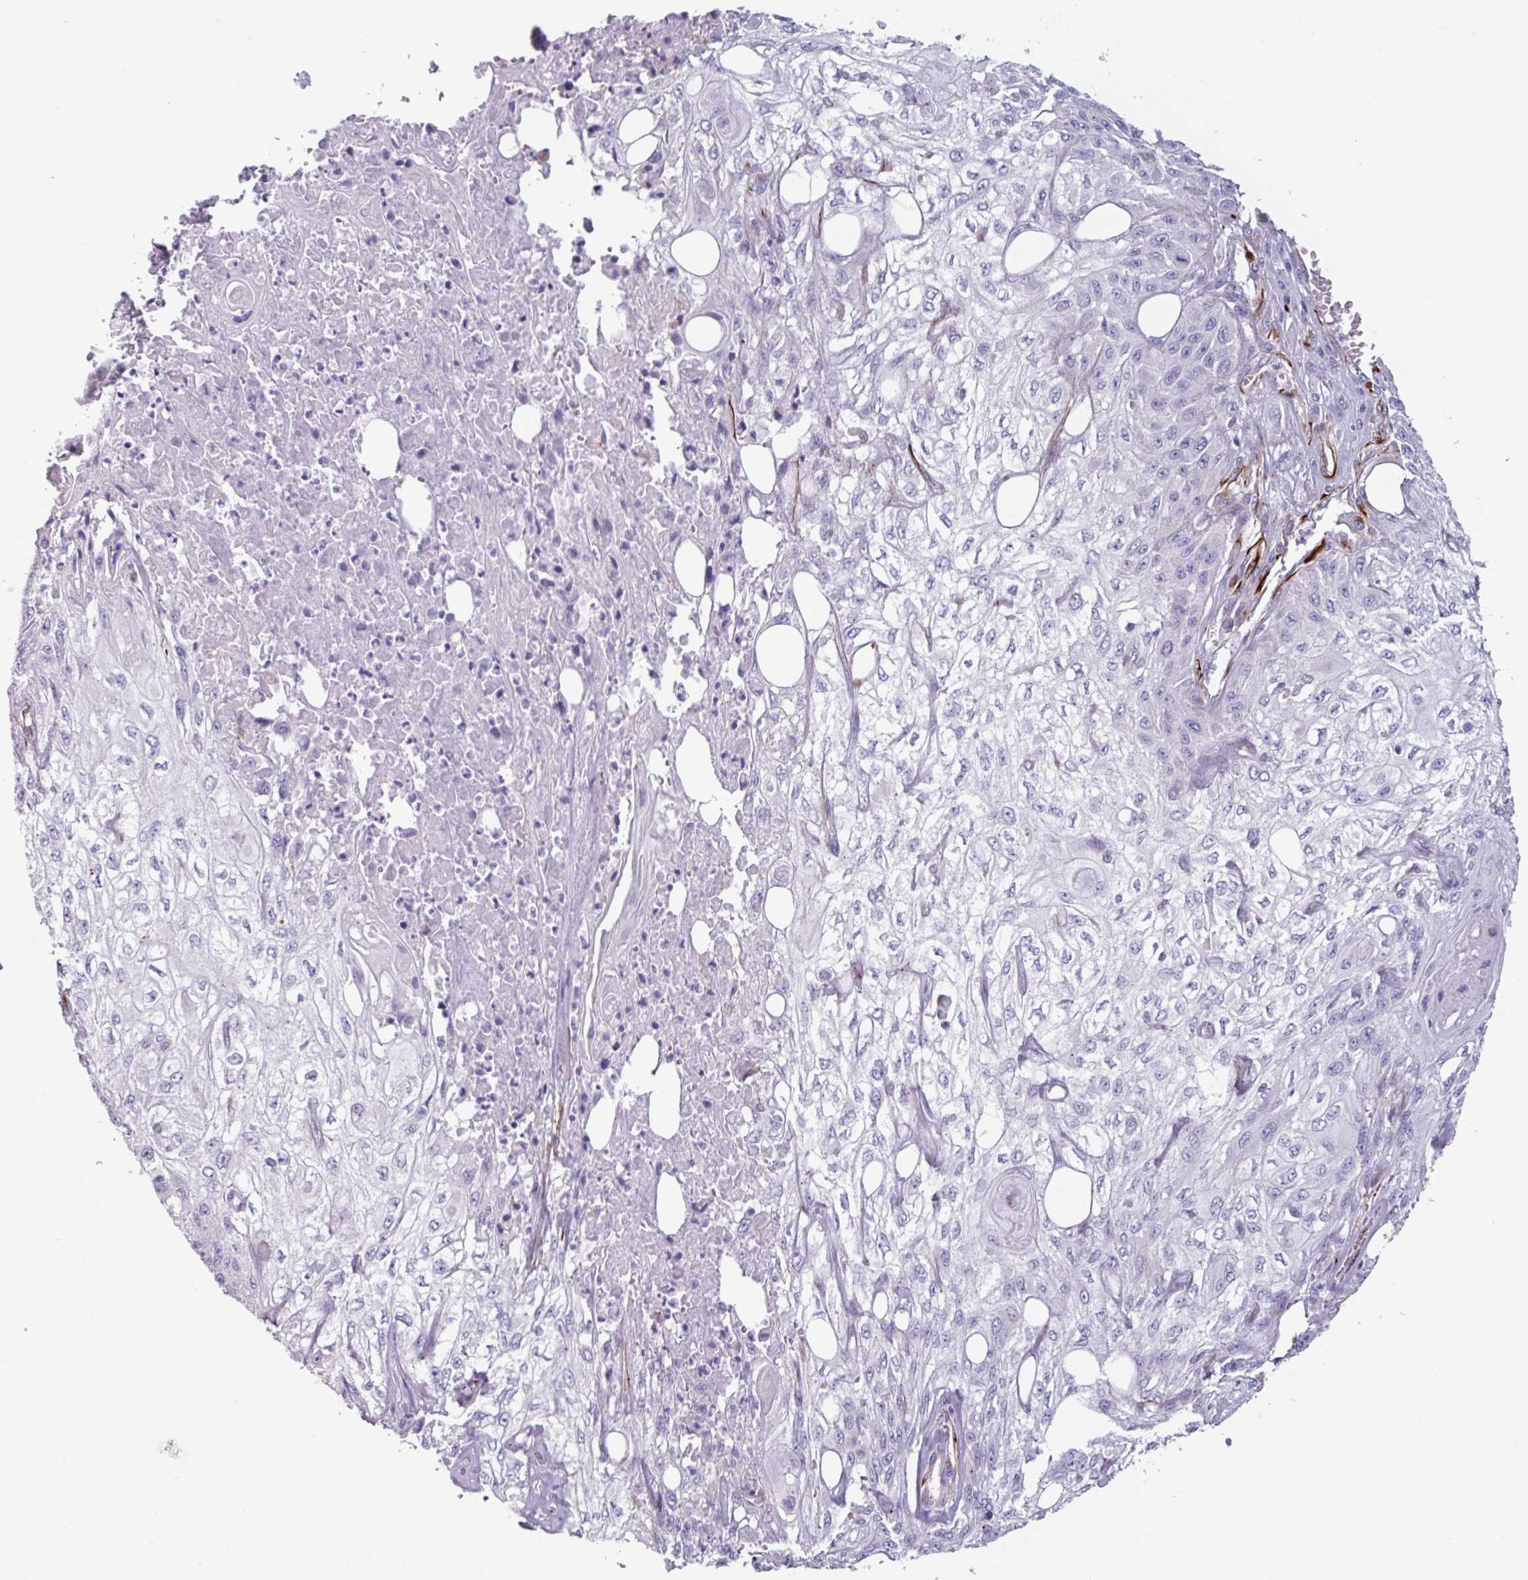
{"staining": {"intensity": "negative", "quantity": "none", "location": "none"}, "tissue": "skin cancer", "cell_type": "Tumor cells", "image_type": "cancer", "snomed": [{"axis": "morphology", "description": "Squamous cell carcinoma, NOS"}, {"axis": "morphology", "description": "Squamous cell carcinoma, metastatic, NOS"}, {"axis": "topography", "description": "Skin"}, {"axis": "topography", "description": "Lymph node"}], "caption": "High magnification brightfield microscopy of skin squamous cell carcinoma stained with DAB (3,3'-diaminobenzidine) (brown) and counterstained with hematoxylin (blue): tumor cells show no significant expression.", "gene": "BTD", "patient": {"sex": "male", "age": 75}}